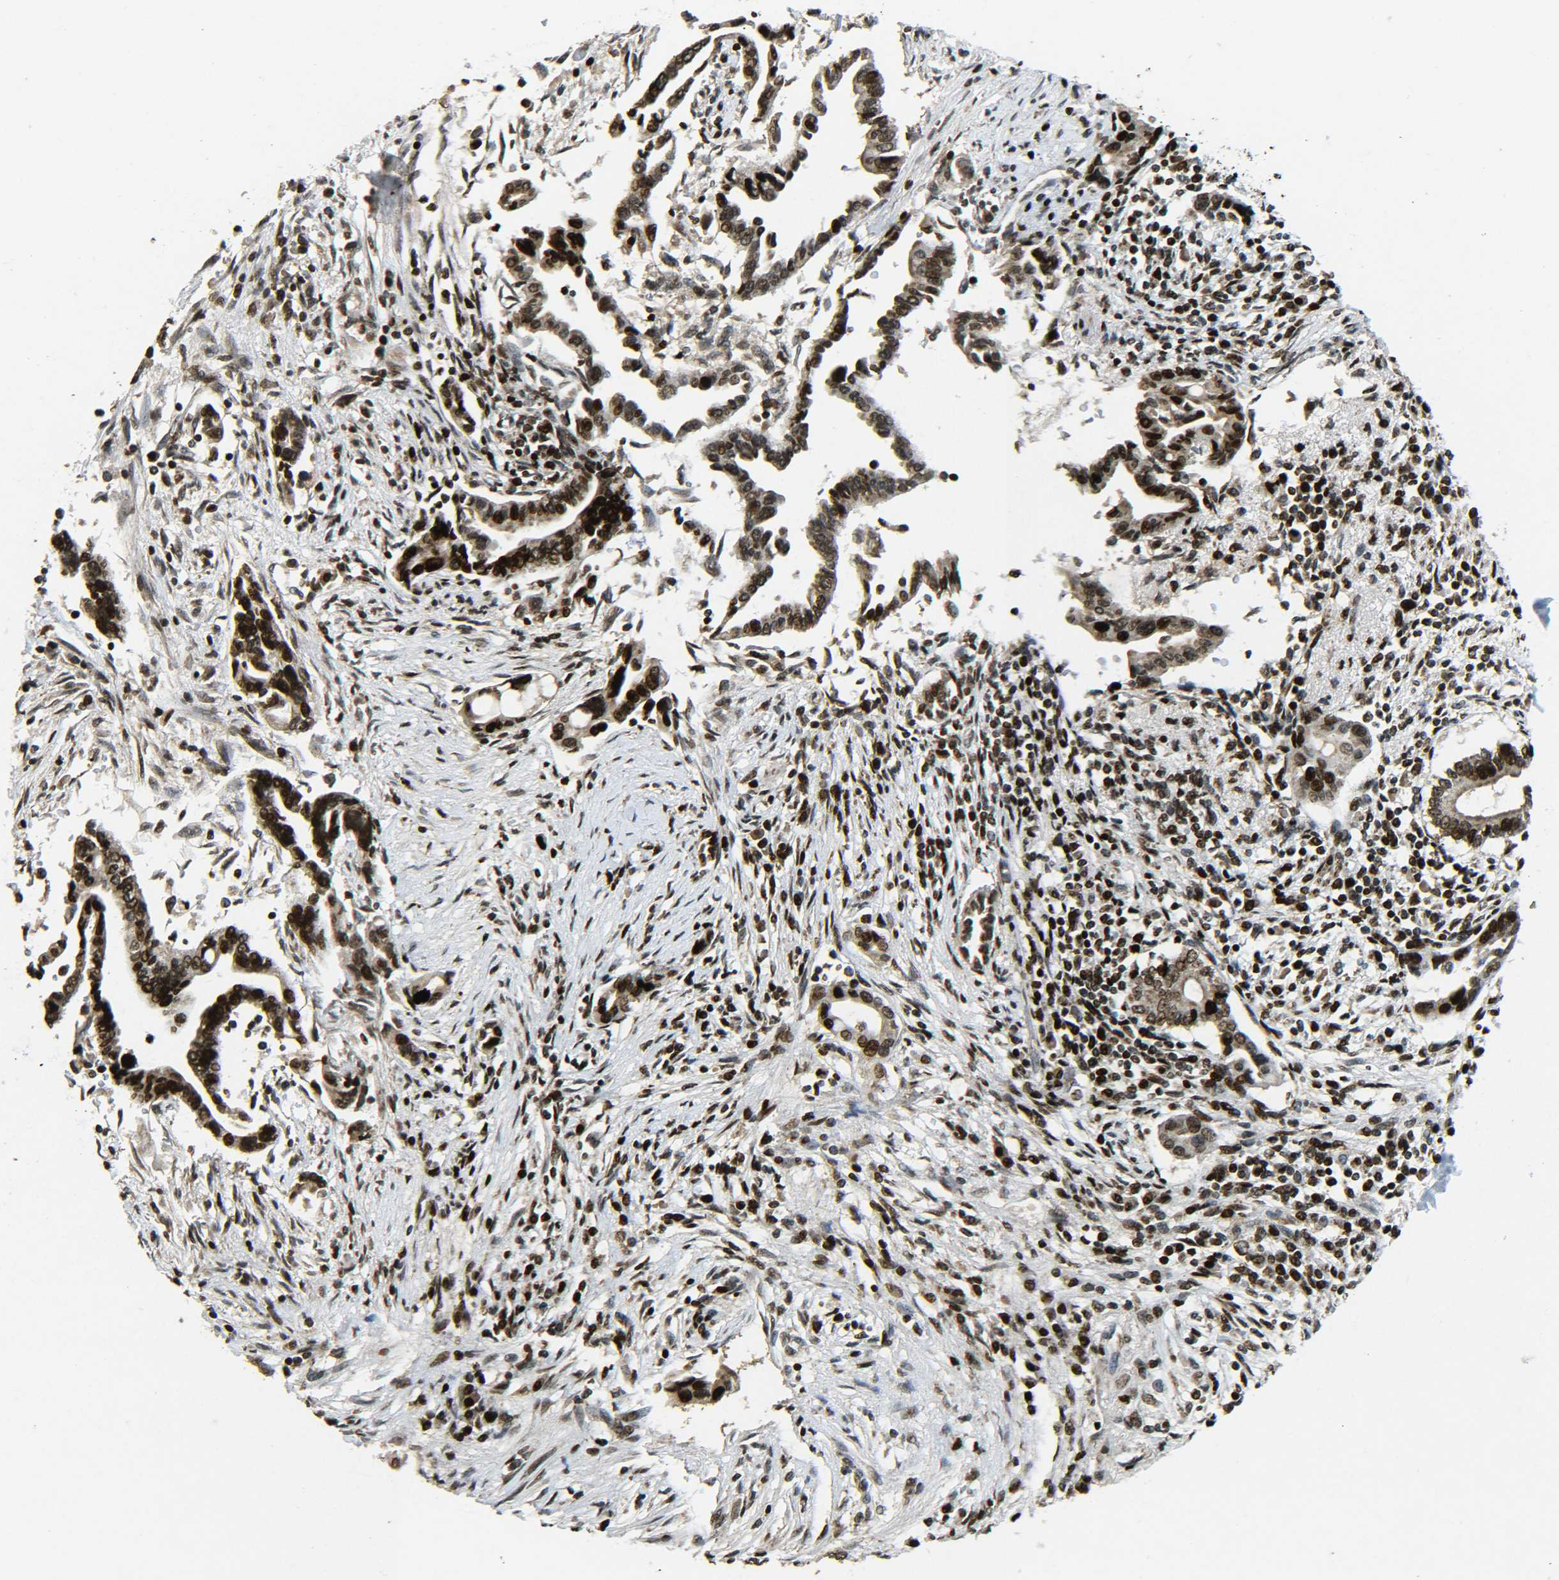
{"staining": {"intensity": "strong", "quantity": ">75%", "location": "nuclear"}, "tissue": "pancreatic cancer", "cell_type": "Tumor cells", "image_type": "cancer", "snomed": [{"axis": "morphology", "description": "Adenocarcinoma, NOS"}, {"axis": "topography", "description": "Pancreas"}], "caption": "The micrograph displays a brown stain indicating the presence of a protein in the nuclear of tumor cells in adenocarcinoma (pancreatic).", "gene": "NEUROG2", "patient": {"sex": "female", "age": 57}}